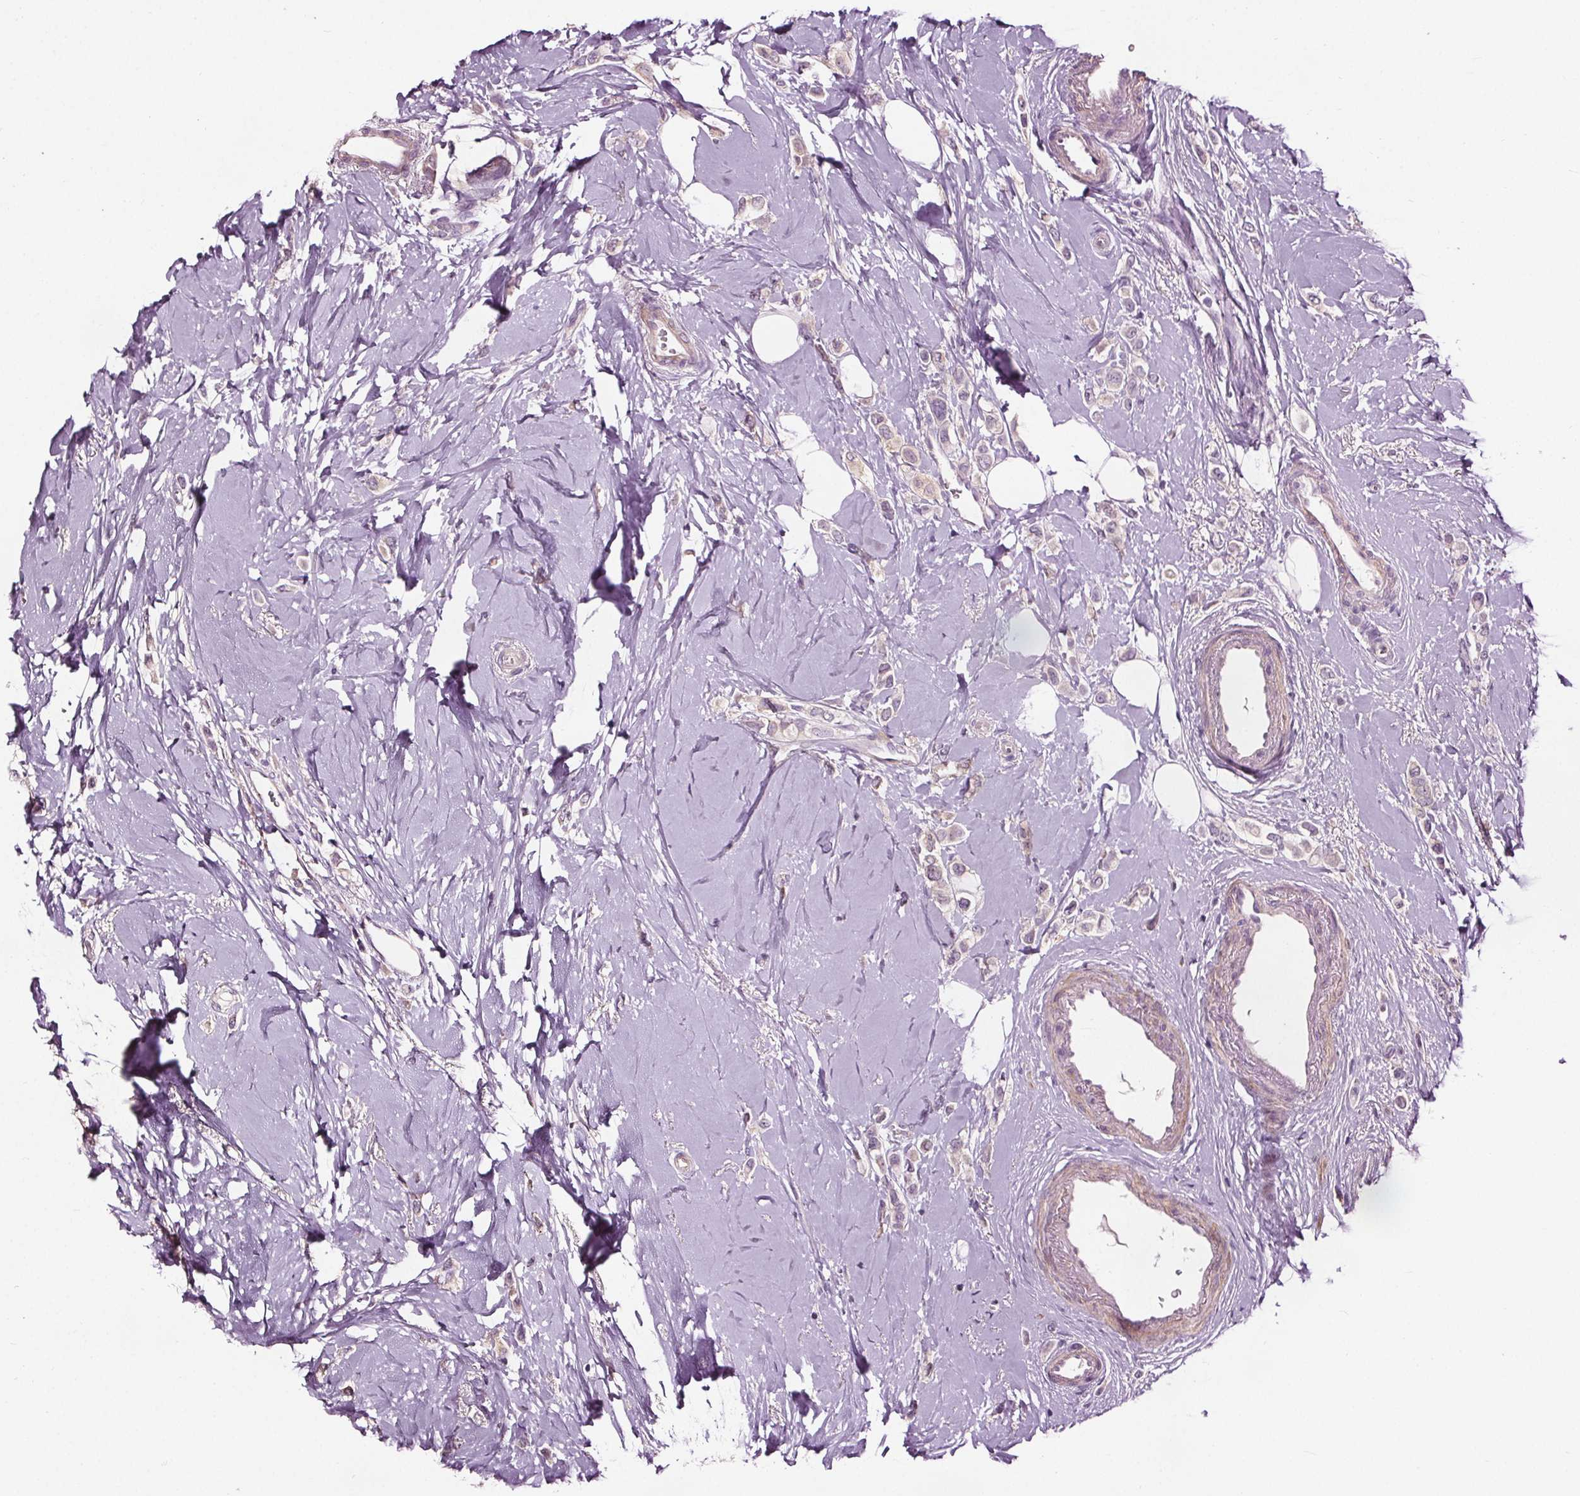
{"staining": {"intensity": "negative", "quantity": "none", "location": "none"}, "tissue": "breast cancer", "cell_type": "Tumor cells", "image_type": "cancer", "snomed": [{"axis": "morphology", "description": "Lobular carcinoma"}, {"axis": "topography", "description": "Breast"}], "caption": "Immunohistochemistry photomicrograph of neoplastic tissue: human breast cancer stained with DAB (3,3'-diaminobenzidine) reveals no significant protein expression in tumor cells. (IHC, brightfield microscopy, high magnification).", "gene": "RASA1", "patient": {"sex": "female", "age": 66}}